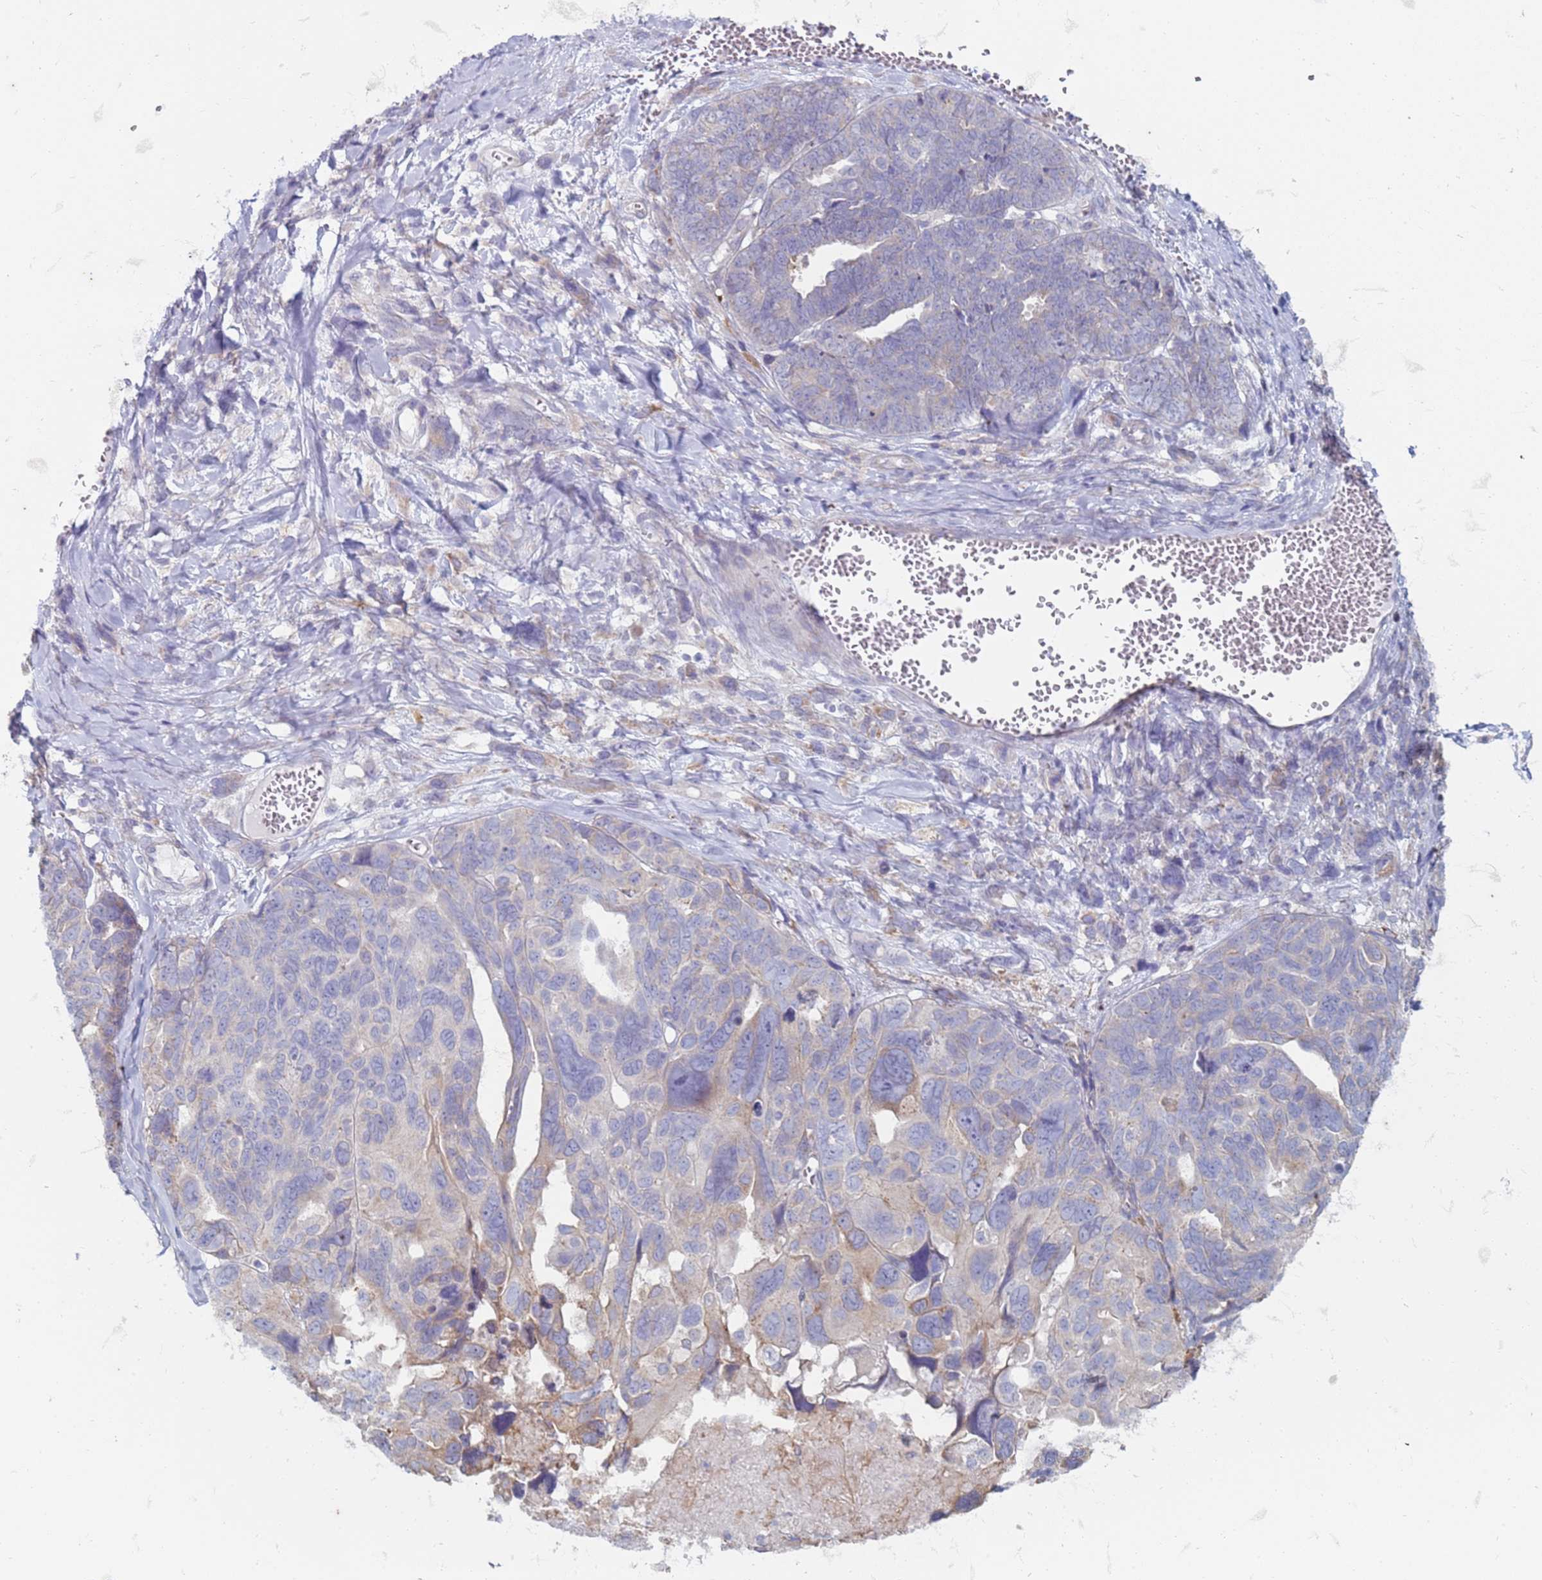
{"staining": {"intensity": "moderate", "quantity": "<25%", "location": "cytoplasmic/membranous"}, "tissue": "ovarian cancer", "cell_type": "Tumor cells", "image_type": "cancer", "snomed": [{"axis": "morphology", "description": "Cystadenocarcinoma, serous, NOS"}, {"axis": "topography", "description": "Ovary"}], "caption": "Tumor cells demonstrate moderate cytoplasmic/membranous staining in approximately <25% of cells in ovarian cancer.", "gene": "SUCO", "patient": {"sex": "female", "age": 79}}